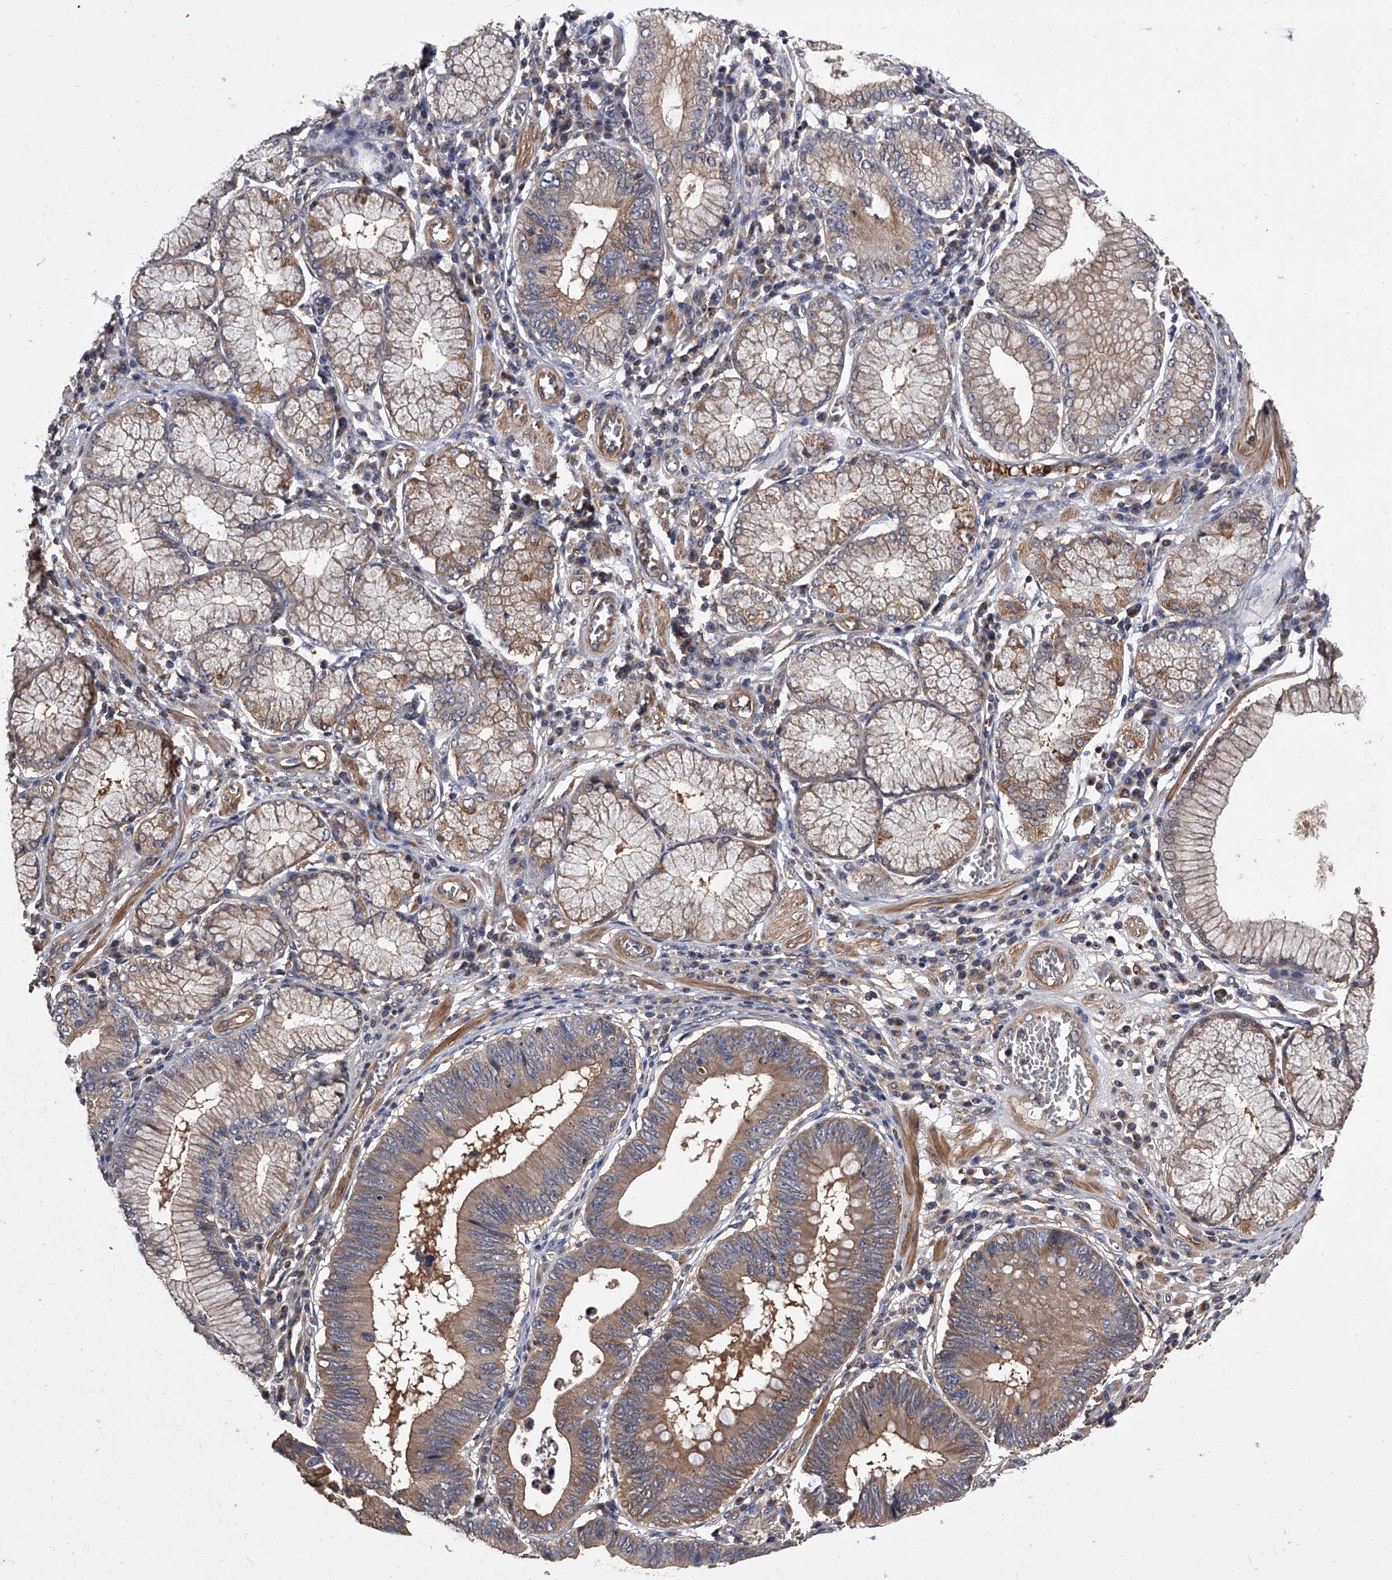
{"staining": {"intensity": "moderate", "quantity": ">75%", "location": "cytoplasmic/membranous"}, "tissue": "stomach cancer", "cell_type": "Tumor cells", "image_type": "cancer", "snomed": [{"axis": "morphology", "description": "Adenocarcinoma, NOS"}, {"axis": "topography", "description": "Stomach"}], "caption": "A photomicrograph of stomach cancer (adenocarcinoma) stained for a protein exhibits moderate cytoplasmic/membranous brown staining in tumor cells. The protein is stained brown, and the nuclei are stained in blue (DAB (3,3'-diaminobenzidine) IHC with brightfield microscopy, high magnification).", "gene": "STK36", "patient": {"sex": "male", "age": 59}}